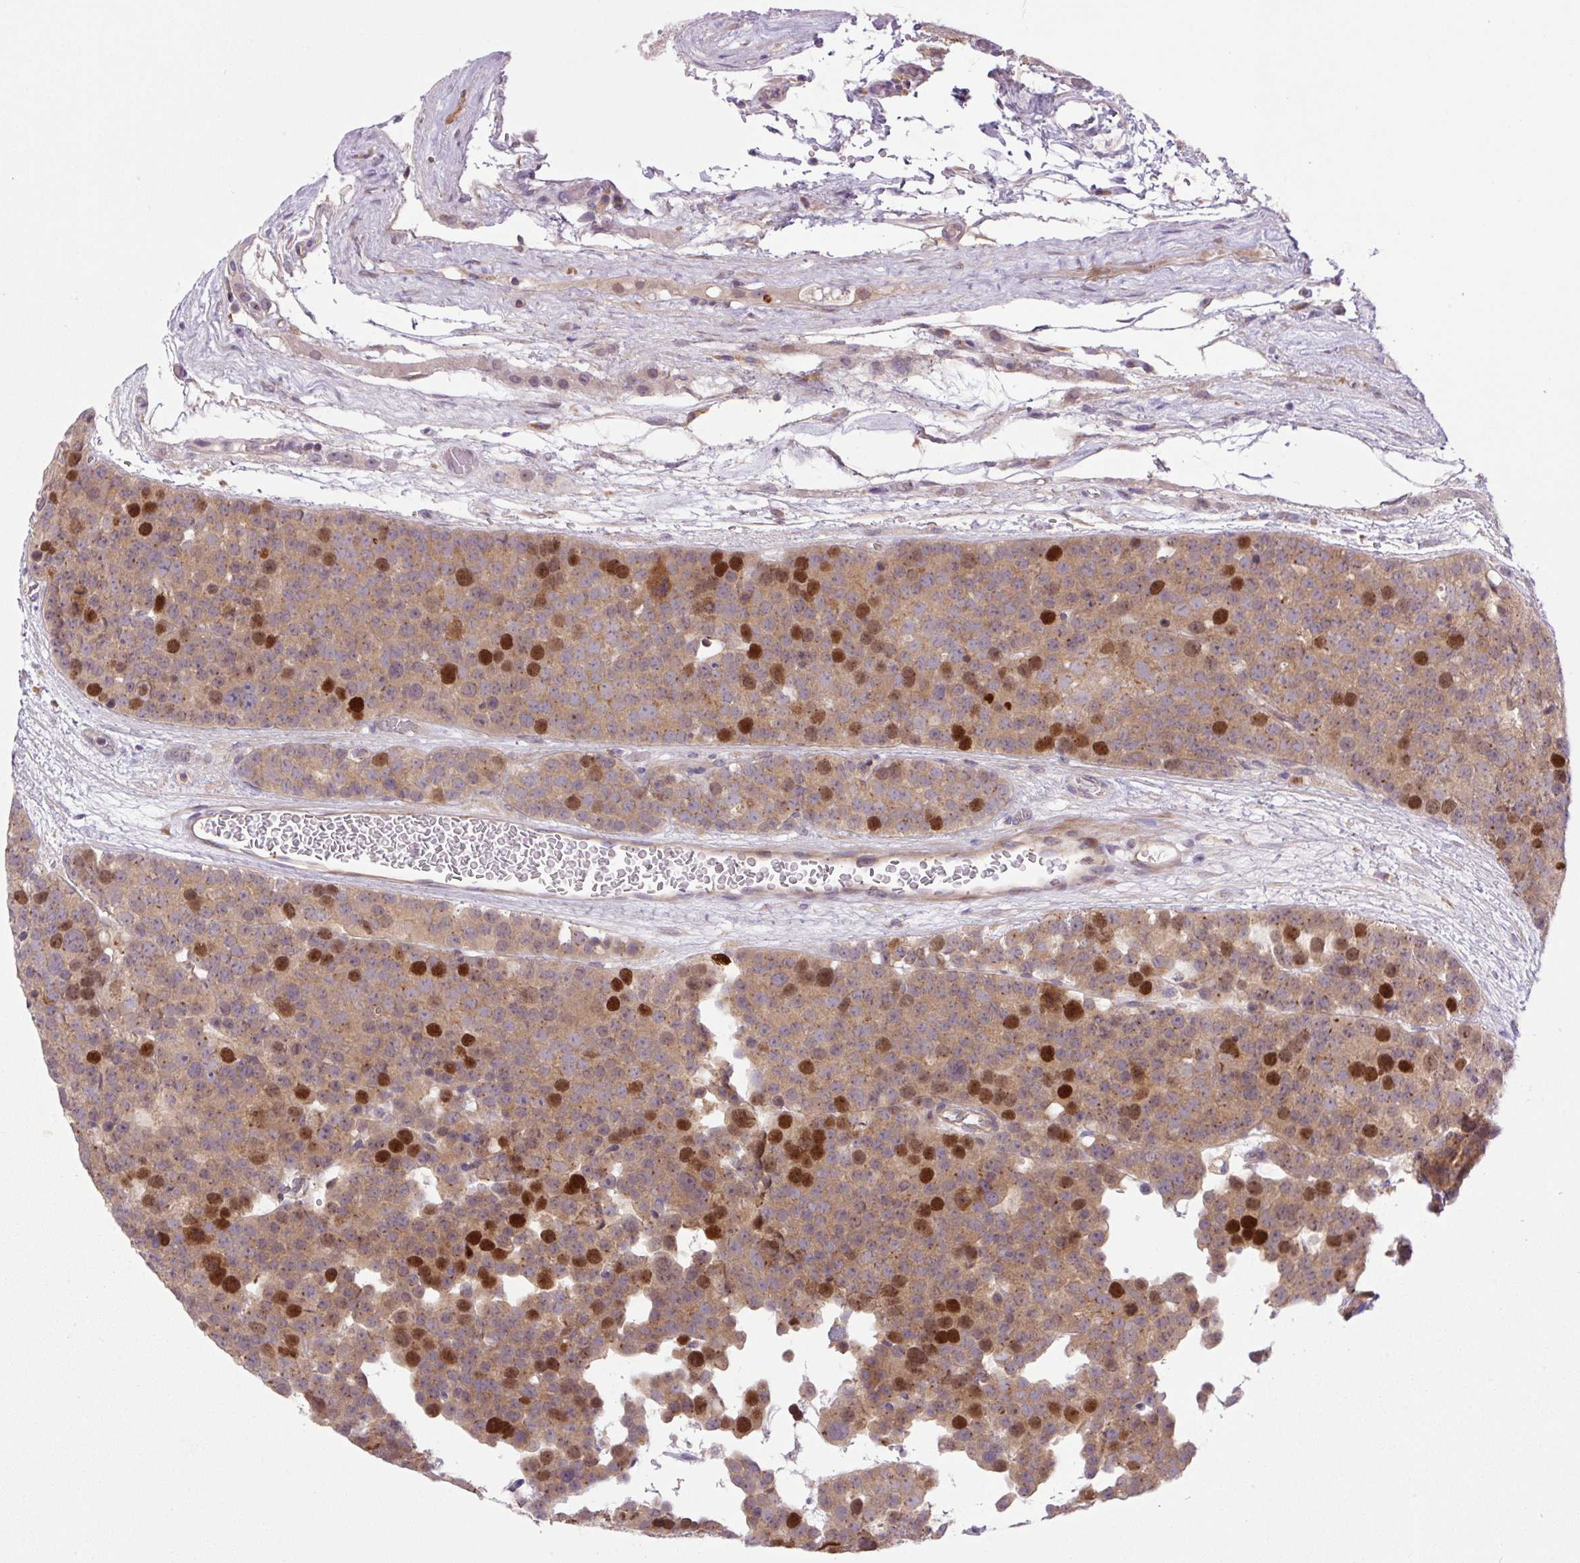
{"staining": {"intensity": "strong", "quantity": "25%-75%", "location": "cytoplasmic/membranous,nuclear"}, "tissue": "testis cancer", "cell_type": "Tumor cells", "image_type": "cancer", "snomed": [{"axis": "morphology", "description": "Seminoma, NOS"}, {"axis": "topography", "description": "Testis"}], "caption": "High-power microscopy captured an immunohistochemistry (IHC) histopathology image of testis cancer, revealing strong cytoplasmic/membranous and nuclear staining in about 25%-75% of tumor cells.", "gene": "KIFC1", "patient": {"sex": "male", "age": 71}}